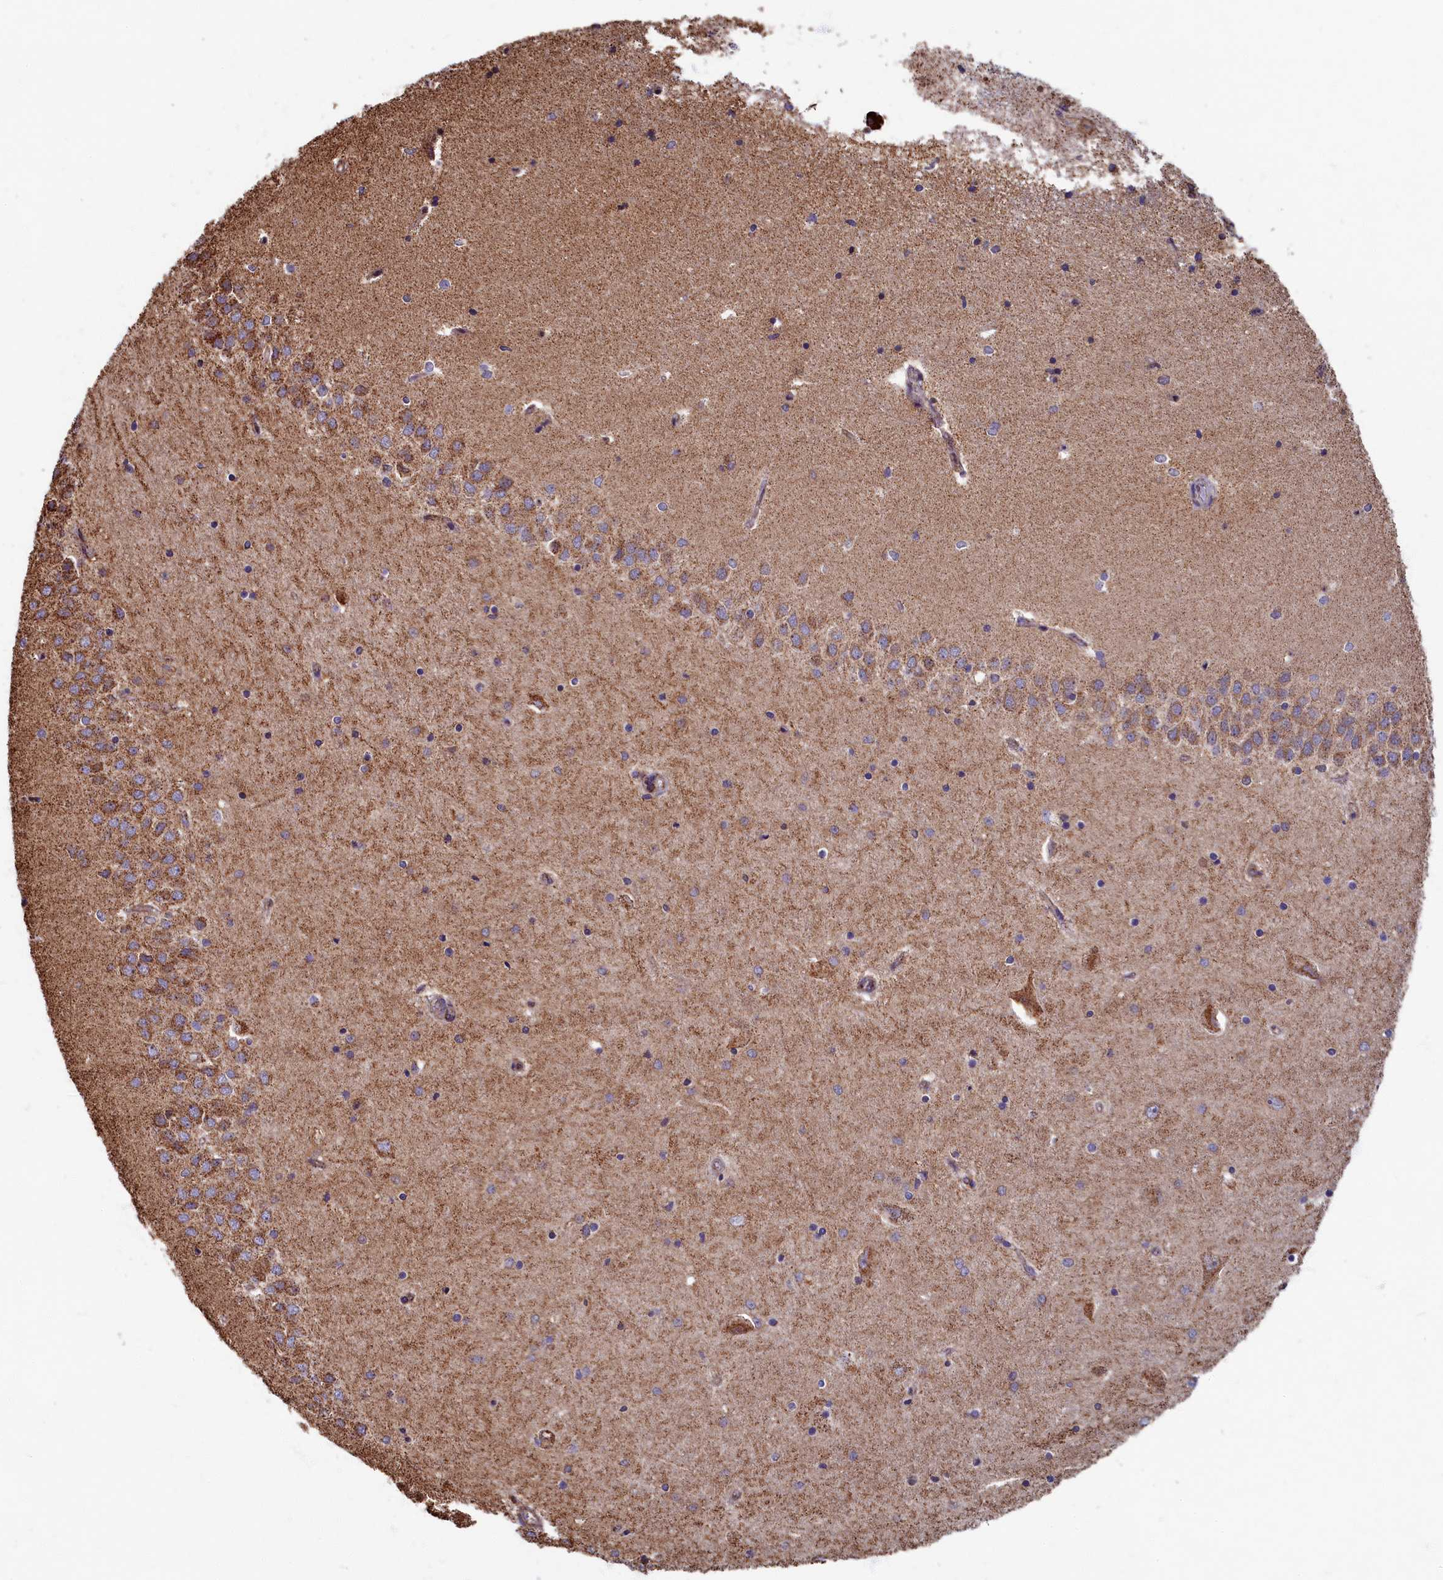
{"staining": {"intensity": "moderate", "quantity": "25%-75%", "location": "cytoplasmic/membranous"}, "tissue": "hippocampus", "cell_type": "Glial cells", "image_type": "normal", "snomed": [{"axis": "morphology", "description": "Normal tissue, NOS"}, {"axis": "topography", "description": "Hippocampus"}], "caption": "DAB immunohistochemical staining of benign hippocampus displays moderate cytoplasmic/membranous protein positivity in about 25%-75% of glial cells.", "gene": "SPR", "patient": {"sex": "male", "age": 45}}